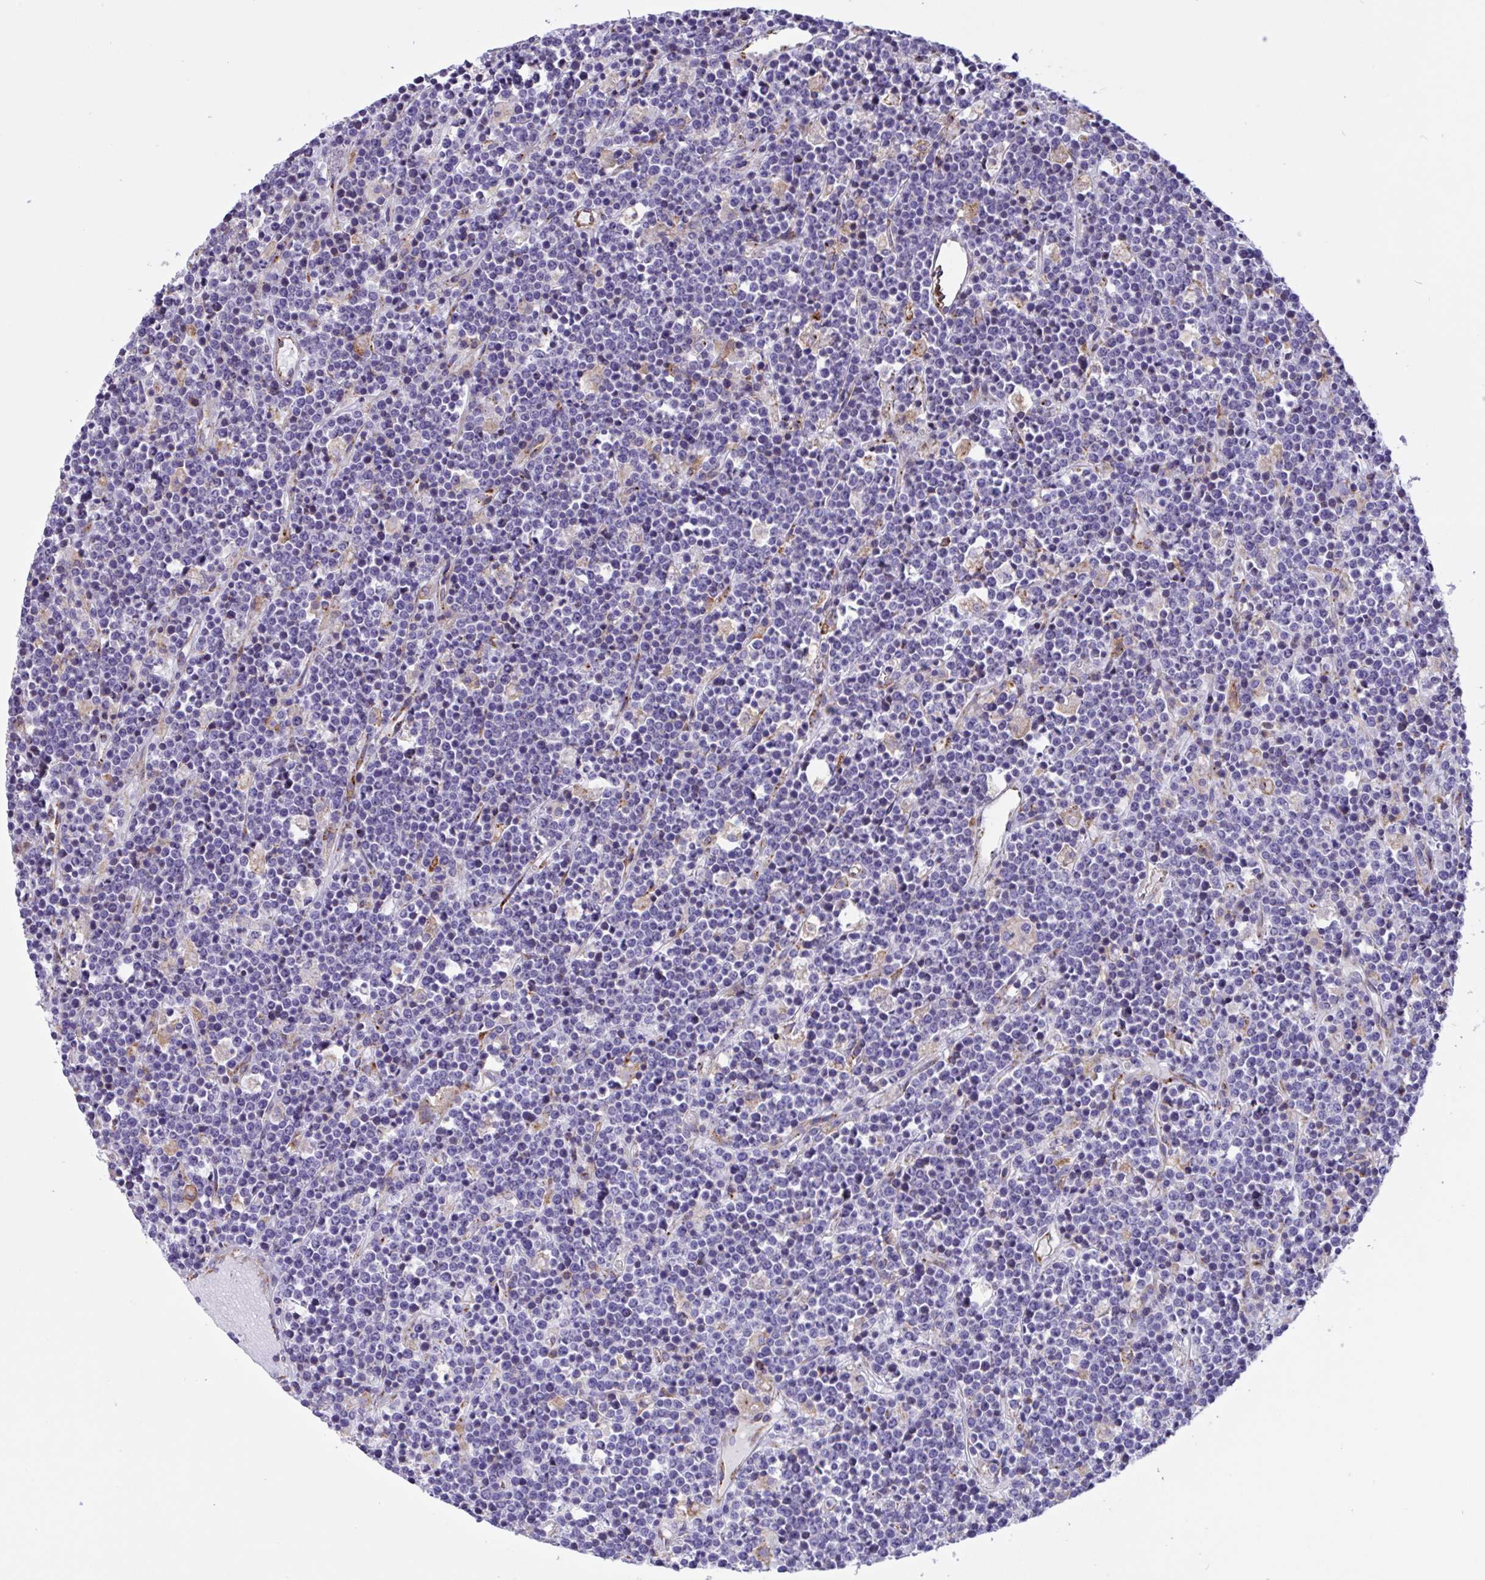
{"staining": {"intensity": "negative", "quantity": "none", "location": "none"}, "tissue": "lymphoma", "cell_type": "Tumor cells", "image_type": "cancer", "snomed": [{"axis": "morphology", "description": "Malignant lymphoma, non-Hodgkin's type, High grade"}, {"axis": "topography", "description": "Ovary"}], "caption": "IHC photomicrograph of neoplastic tissue: human lymphoma stained with DAB (3,3'-diaminobenzidine) reveals no significant protein positivity in tumor cells.", "gene": "DSC3", "patient": {"sex": "female", "age": 56}}